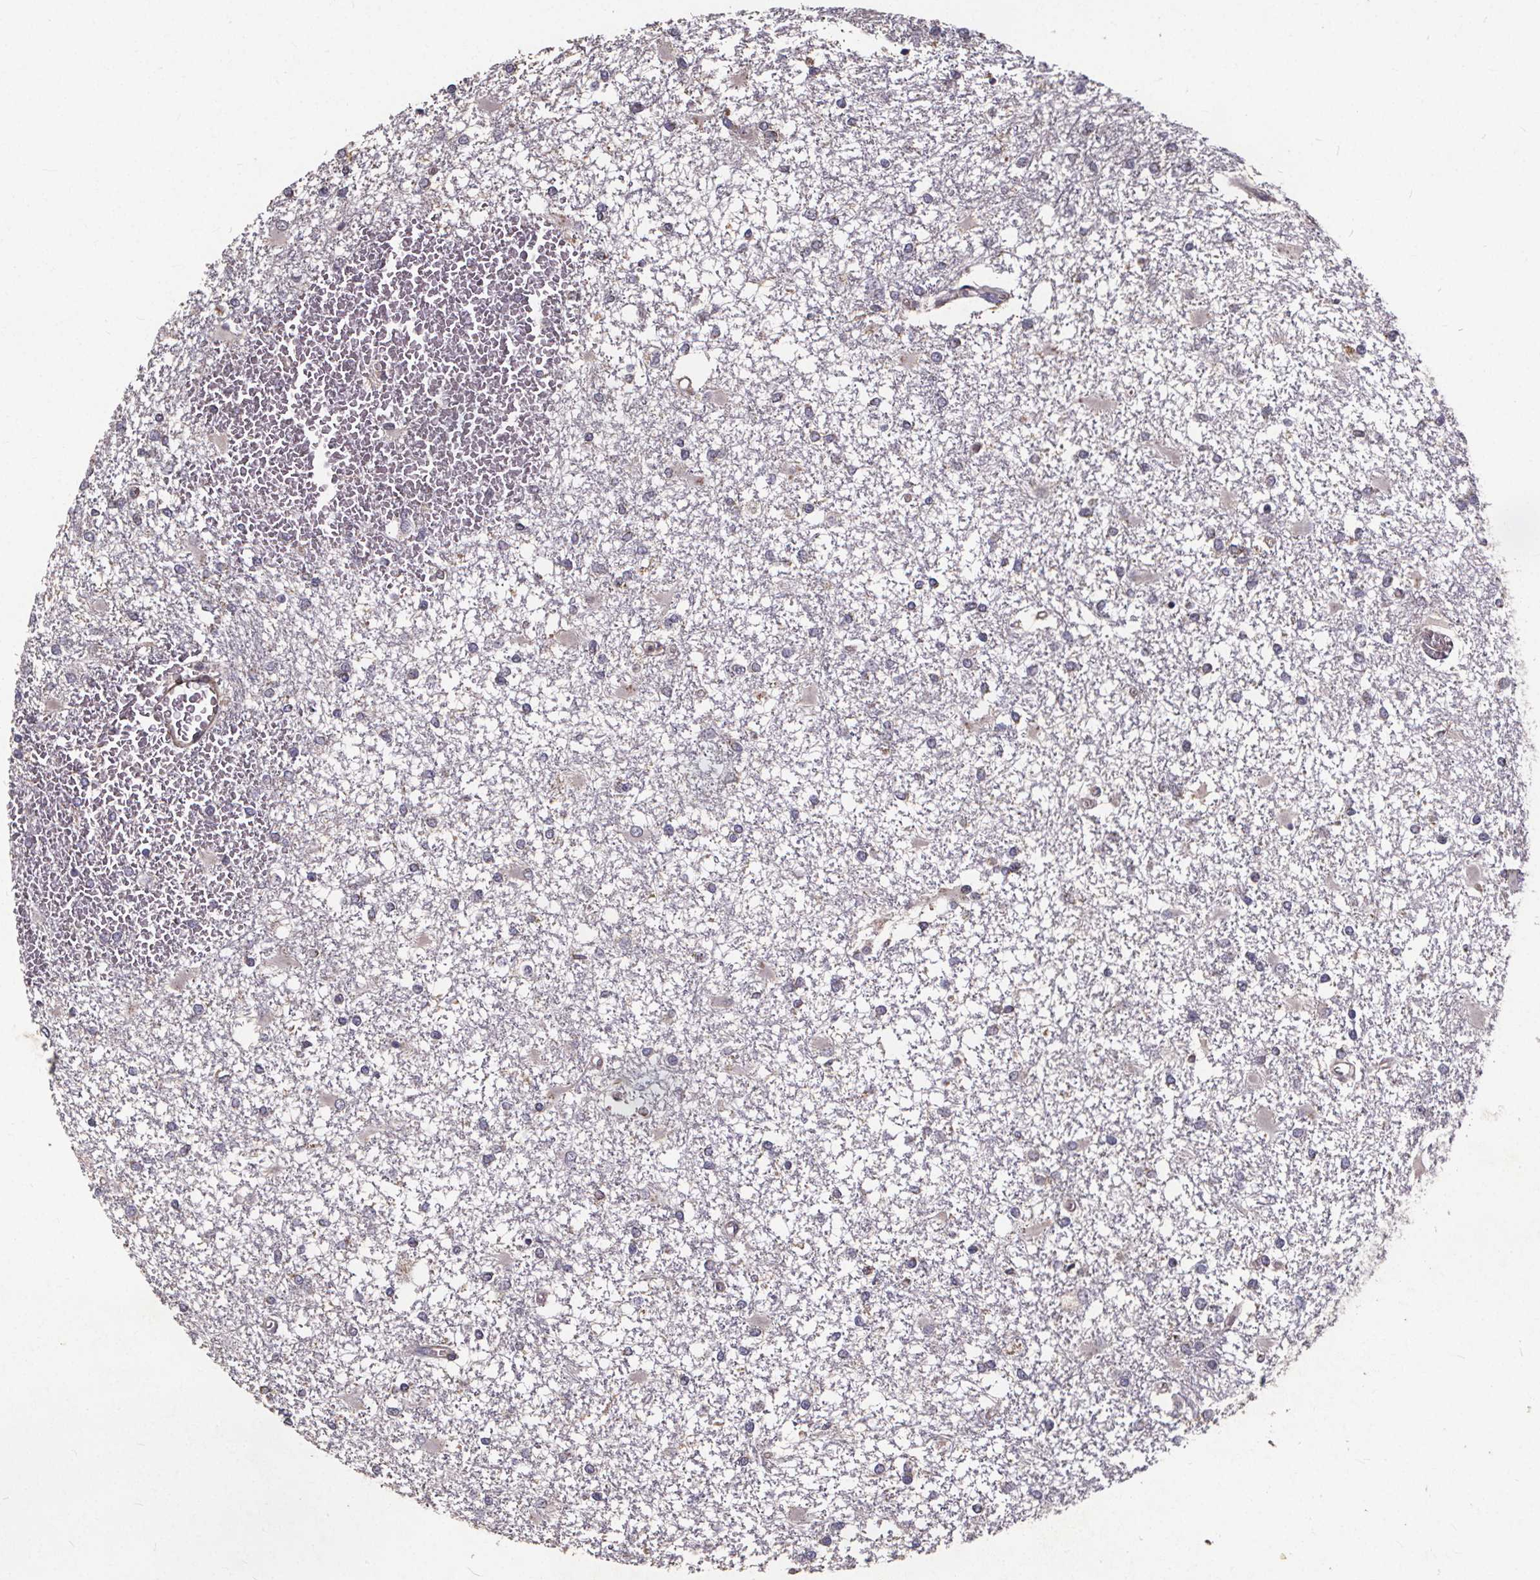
{"staining": {"intensity": "negative", "quantity": "none", "location": "none"}, "tissue": "glioma", "cell_type": "Tumor cells", "image_type": "cancer", "snomed": [{"axis": "morphology", "description": "Glioma, malignant, High grade"}, {"axis": "topography", "description": "Cerebral cortex"}], "caption": "Protein analysis of glioma displays no significant staining in tumor cells.", "gene": "YME1L1", "patient": {"sex": "male", "age": 79}}